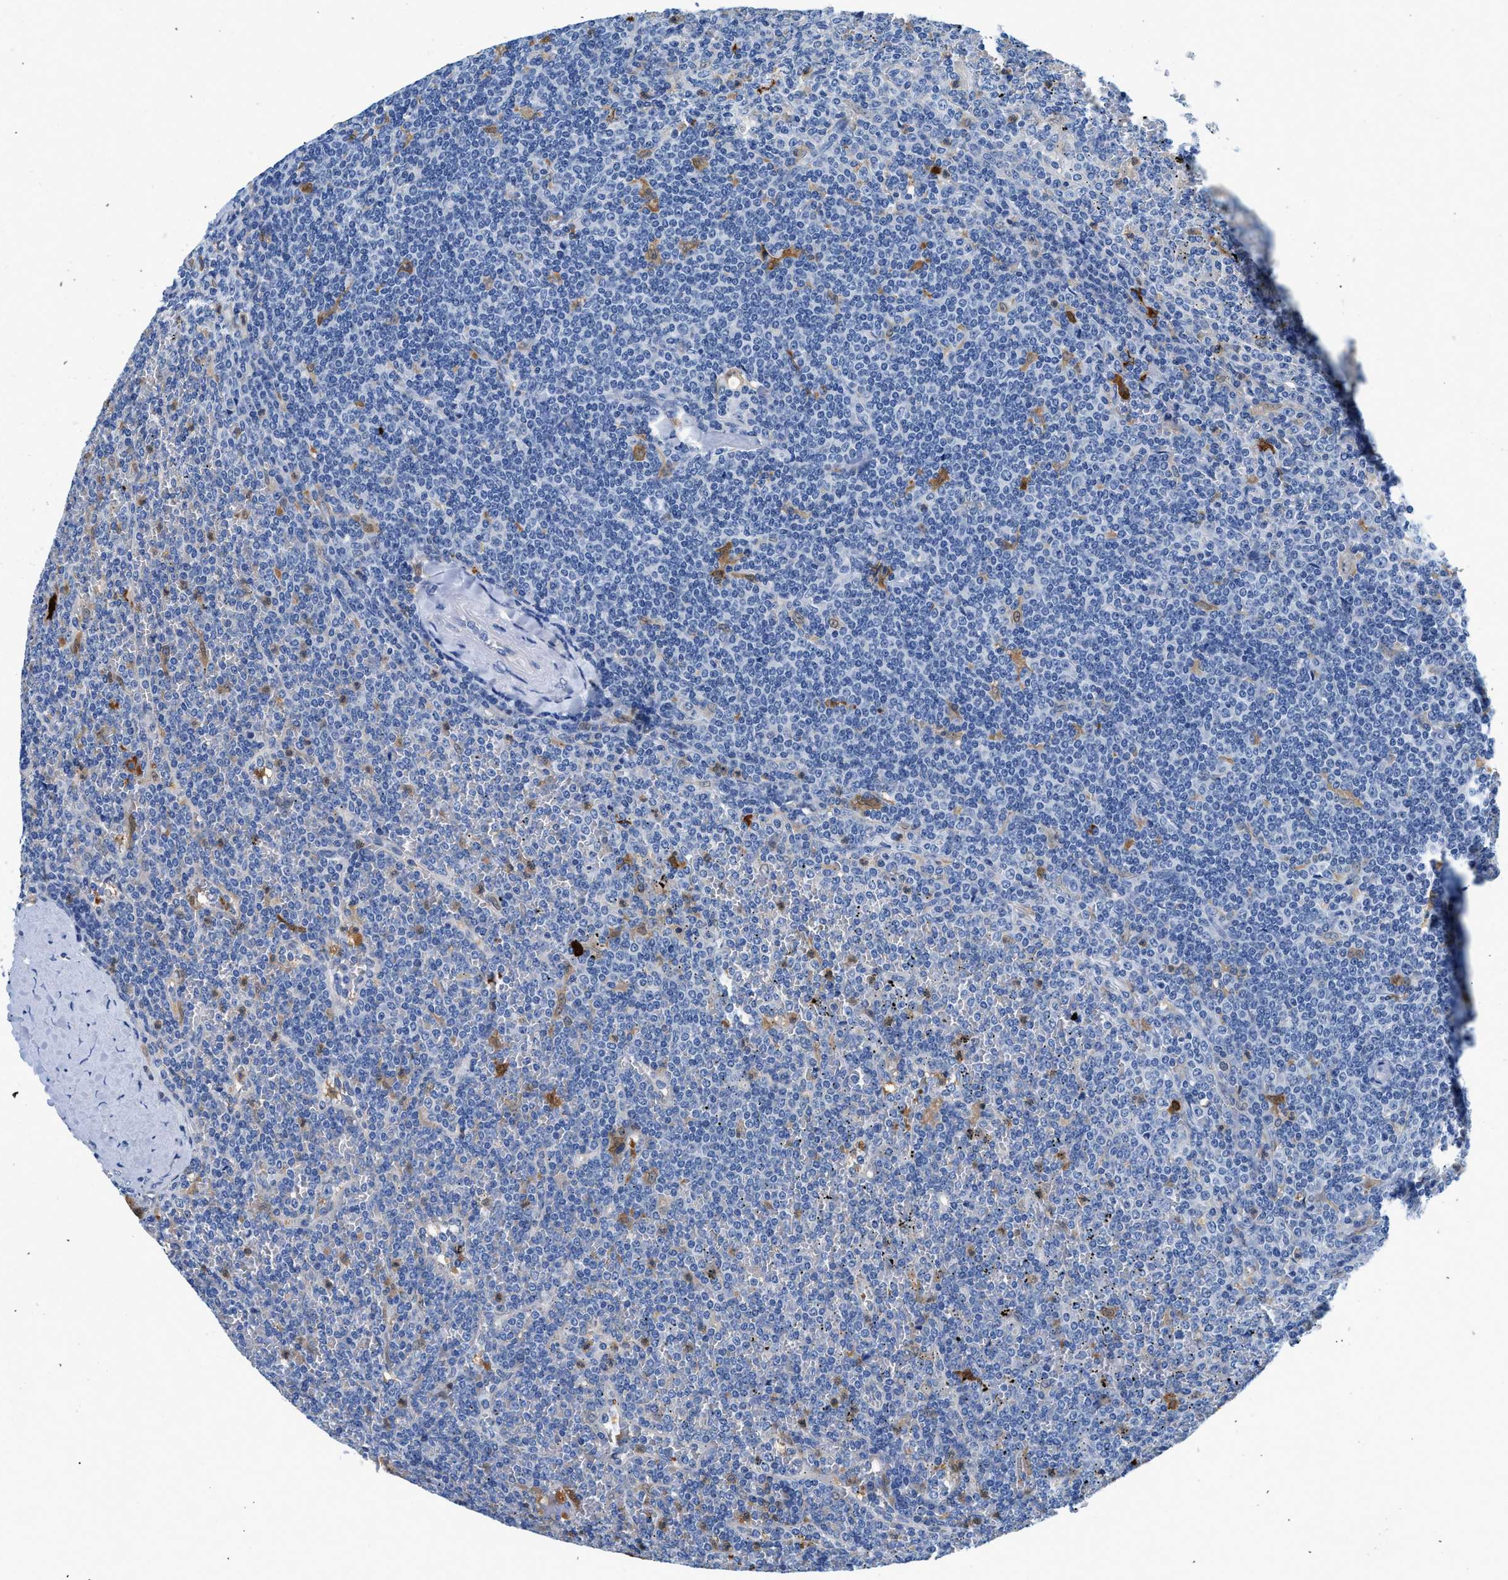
{"staining": {"intensity": "negative", "quantity": "none", "location": "none"}, "tissue": "lymphoma", "cell_type": "Tumor cells", "image_type": "cancer", "snomed": [{"axis": "morphology", "description": "Malignant lymphoma, non-Hodgkin's type, Low grade"}, {"axis": "topography", "description": "Spleen"}], "caption": "An IHC micrograph of low-grade malignant lymphoma, non-Hodgkin's type is shown. There is no staining in tumor cells of low-grade malignant lymphoma, non-Hodgkin's type.", "gene": "FADS6", "patient": {"sex": "female", "age": 19}}